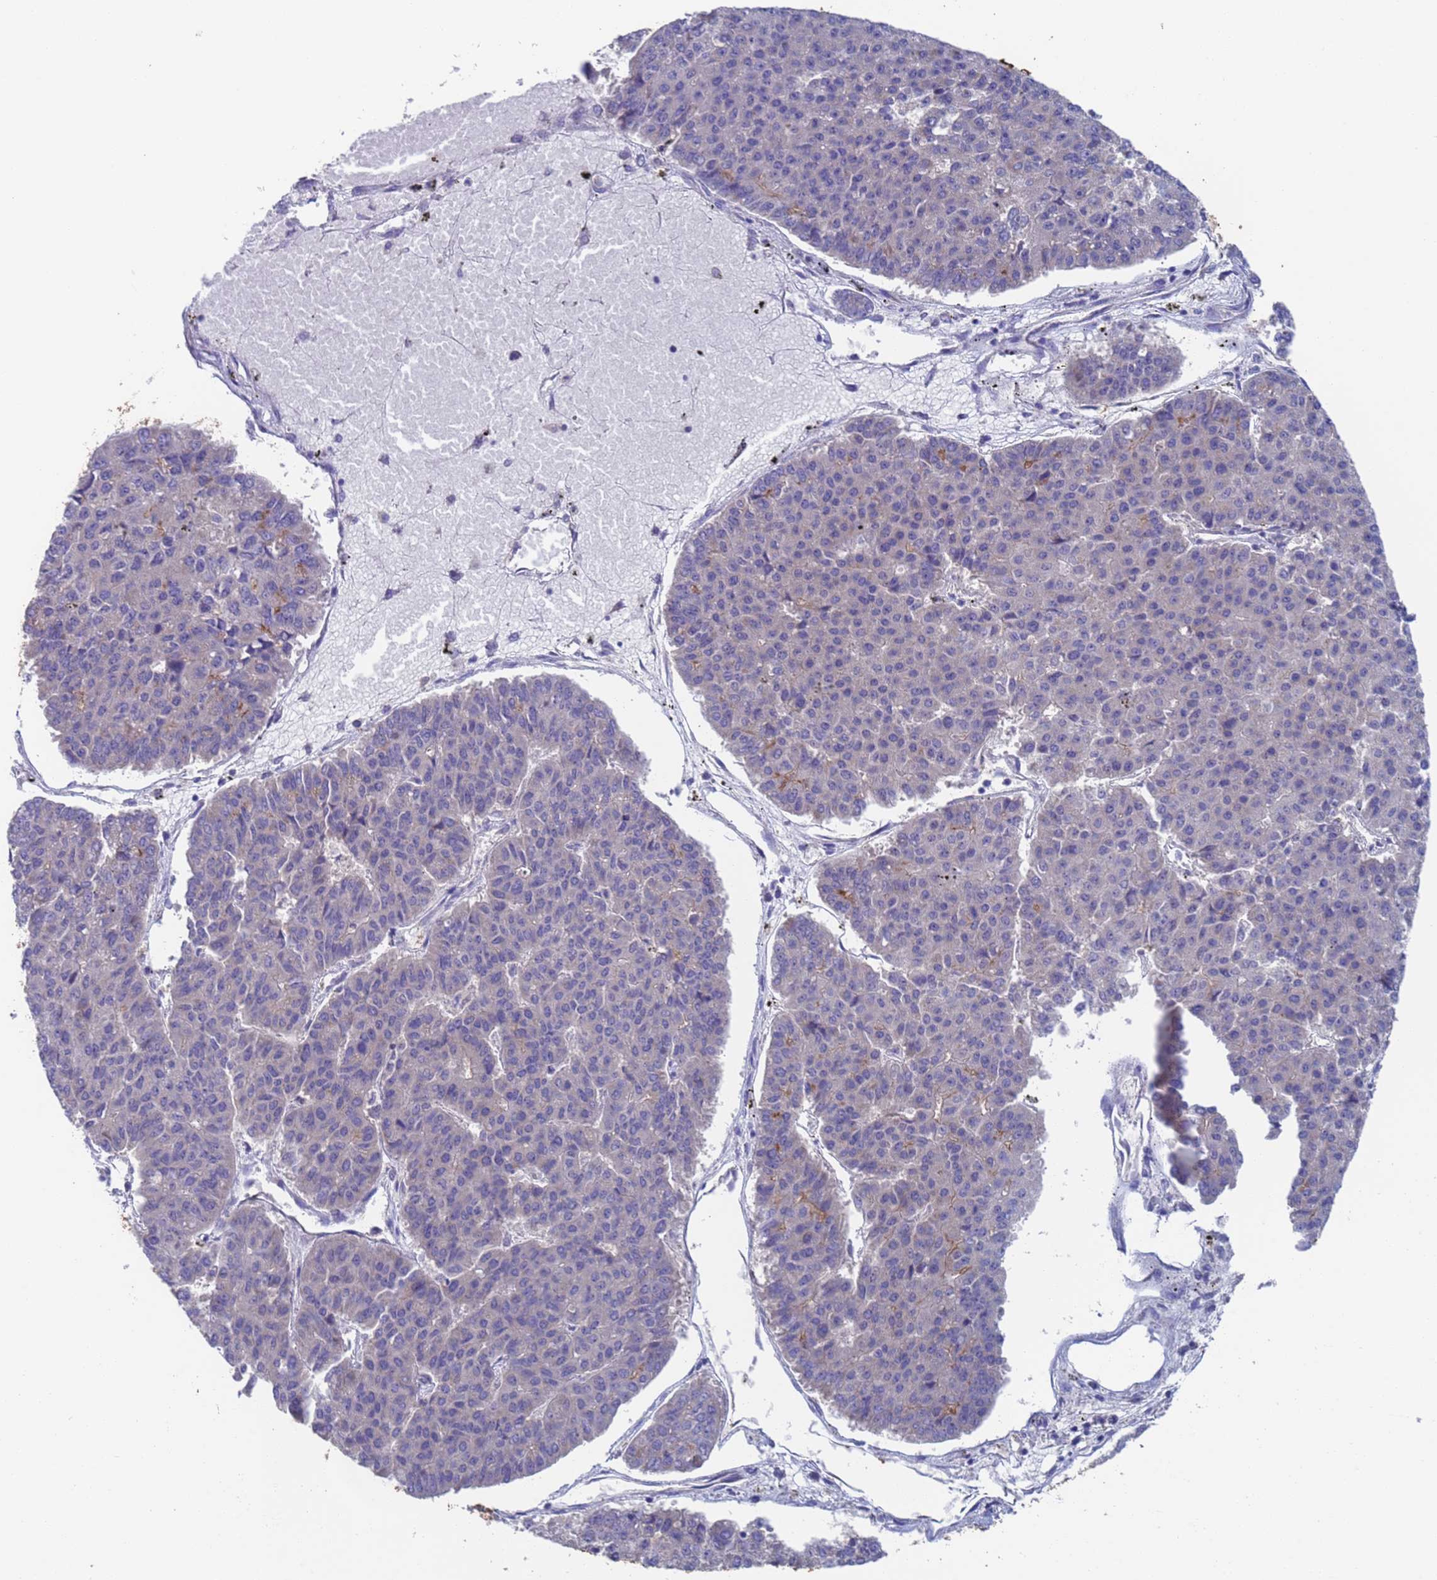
{"staining": {"intensity": "negative", "quantity": "none", "location": "none"}, "tissue": "pancreatic cancer", "cell_type": "Tumor cells", "image_type": "cancer", "snomed": [{"axis": "morphology", "description": "Adenocarcinoma, NOS"}, {"axis": "topography", "description": "Pancreas"}], "caption": "Adenocarcinoma (pancreatic) stained for a protein using immunohistochemistry reveals no staining tumor cells.", "gene": "PET117", "patient": {"sex": "male", "age": 50}}